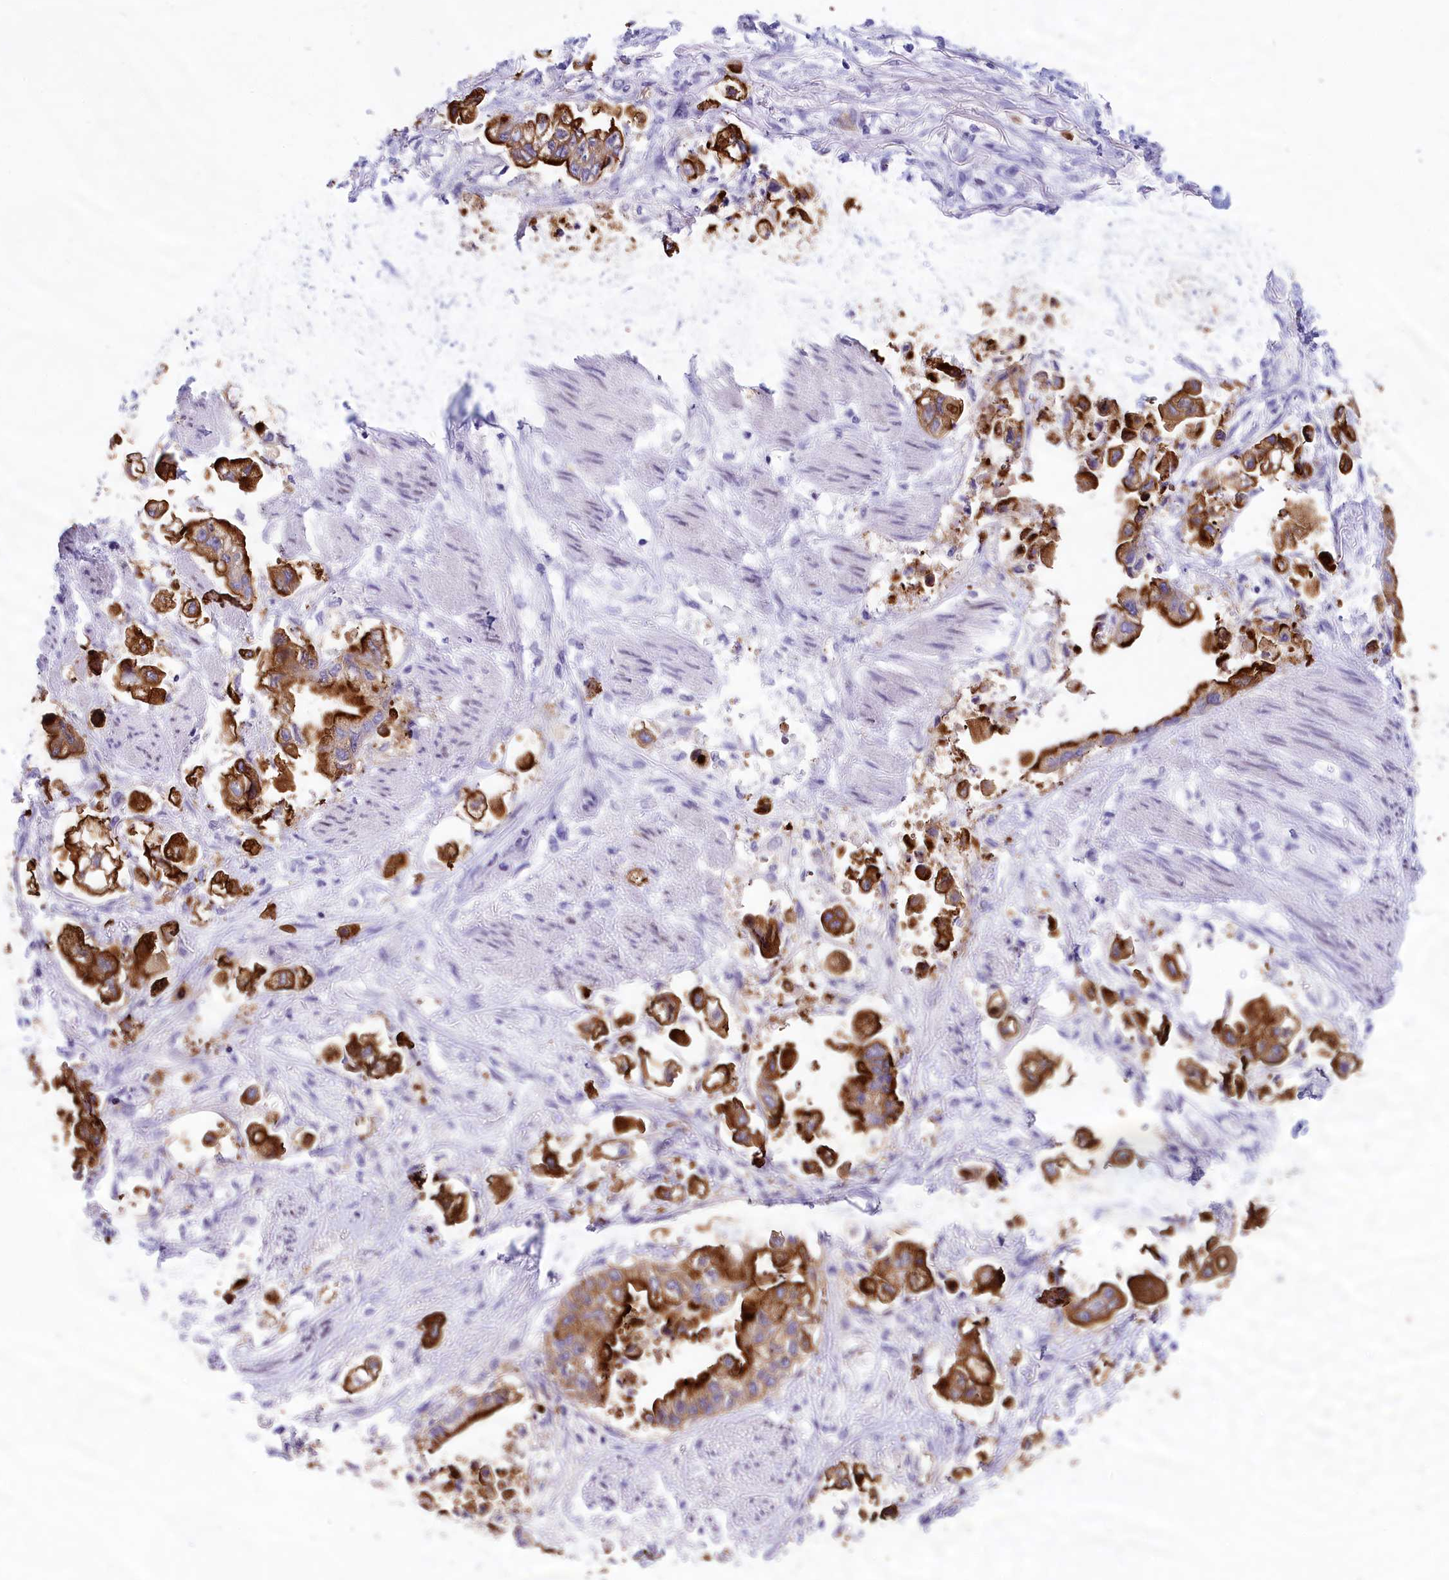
{"staining": {"intensity": "strong", "quantity": ">75%", "location": "cytoplasmic/membranous"}, "tissue": "stomach cancer", "cell_type": "Tumor cells", "image_type": "cancer", "snomed": [{"axis": "morphology", "description": "Adenocarcinoma, NOS"}, {"axis": "topography", "description": "Stomach"}], "caption": "Immunohistochemical staining of human adenocarcinoma (stomach) shows strong cytoplasmic/membranous protein expression in about >75% of tumor cells.", "gene": "SPIRE2", "patient": {"sex": "male", "age": 62}}